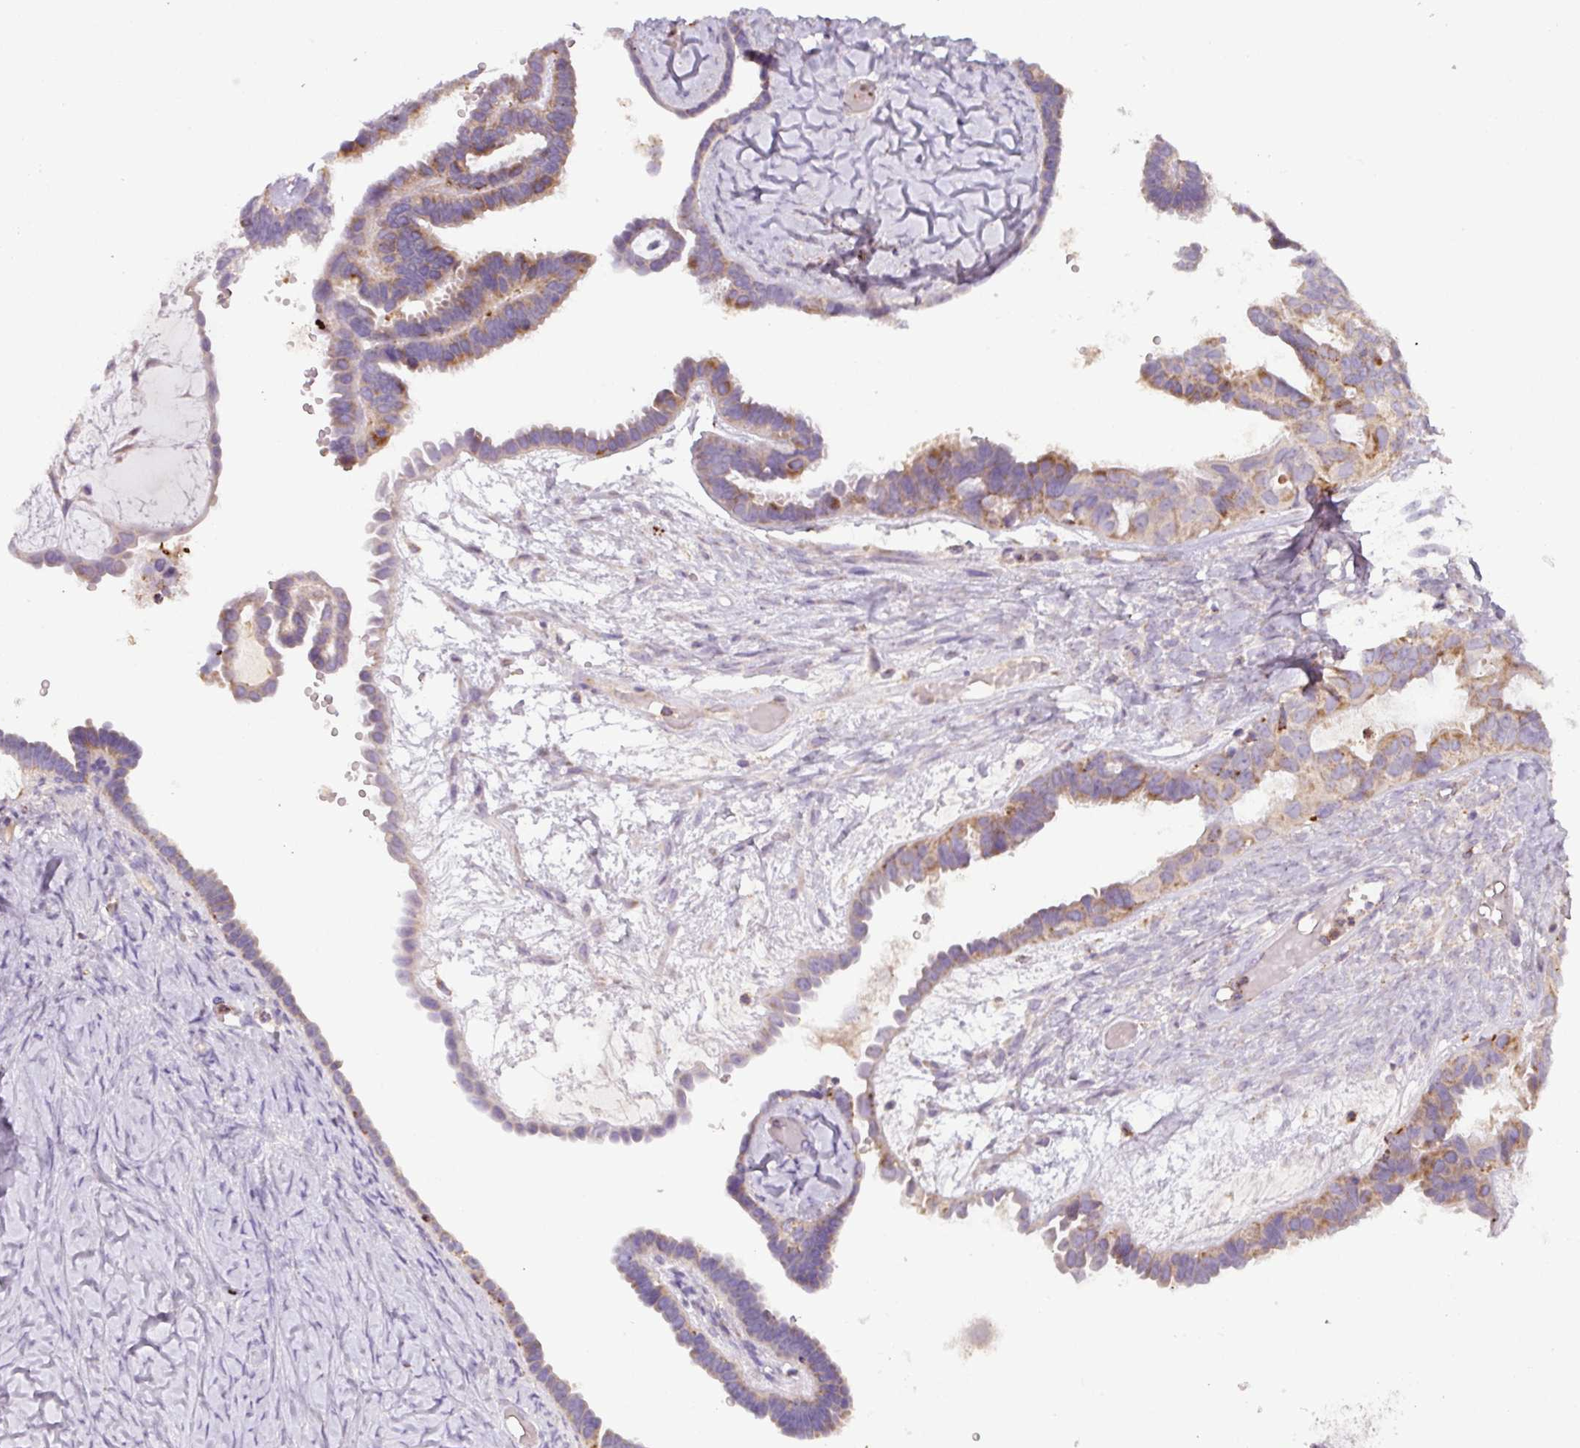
{"staining": {"intensity": "moderate", "quantity": ">75%", "location": "cytoplasmic/membranous"}, "tissue": "ovarian cancer", "cell_type": "Tumor cells", "image_type": "cancer", "snomed": [{"axis": "morphology", "description": "Cystadenocarcinoma, serous, NOS"}, {"axis": "topography", "description": "Ovary"}], "caption": "Immunohistochemical staining of human serous cystadenocarcinoma (ovarian) exhibits medium levels of moderate cytoplasmic/membranous positivity in approximately >75% of tumor cells.", "gene": "SQOR", "patient": {"sex": "female", "age": 69}}